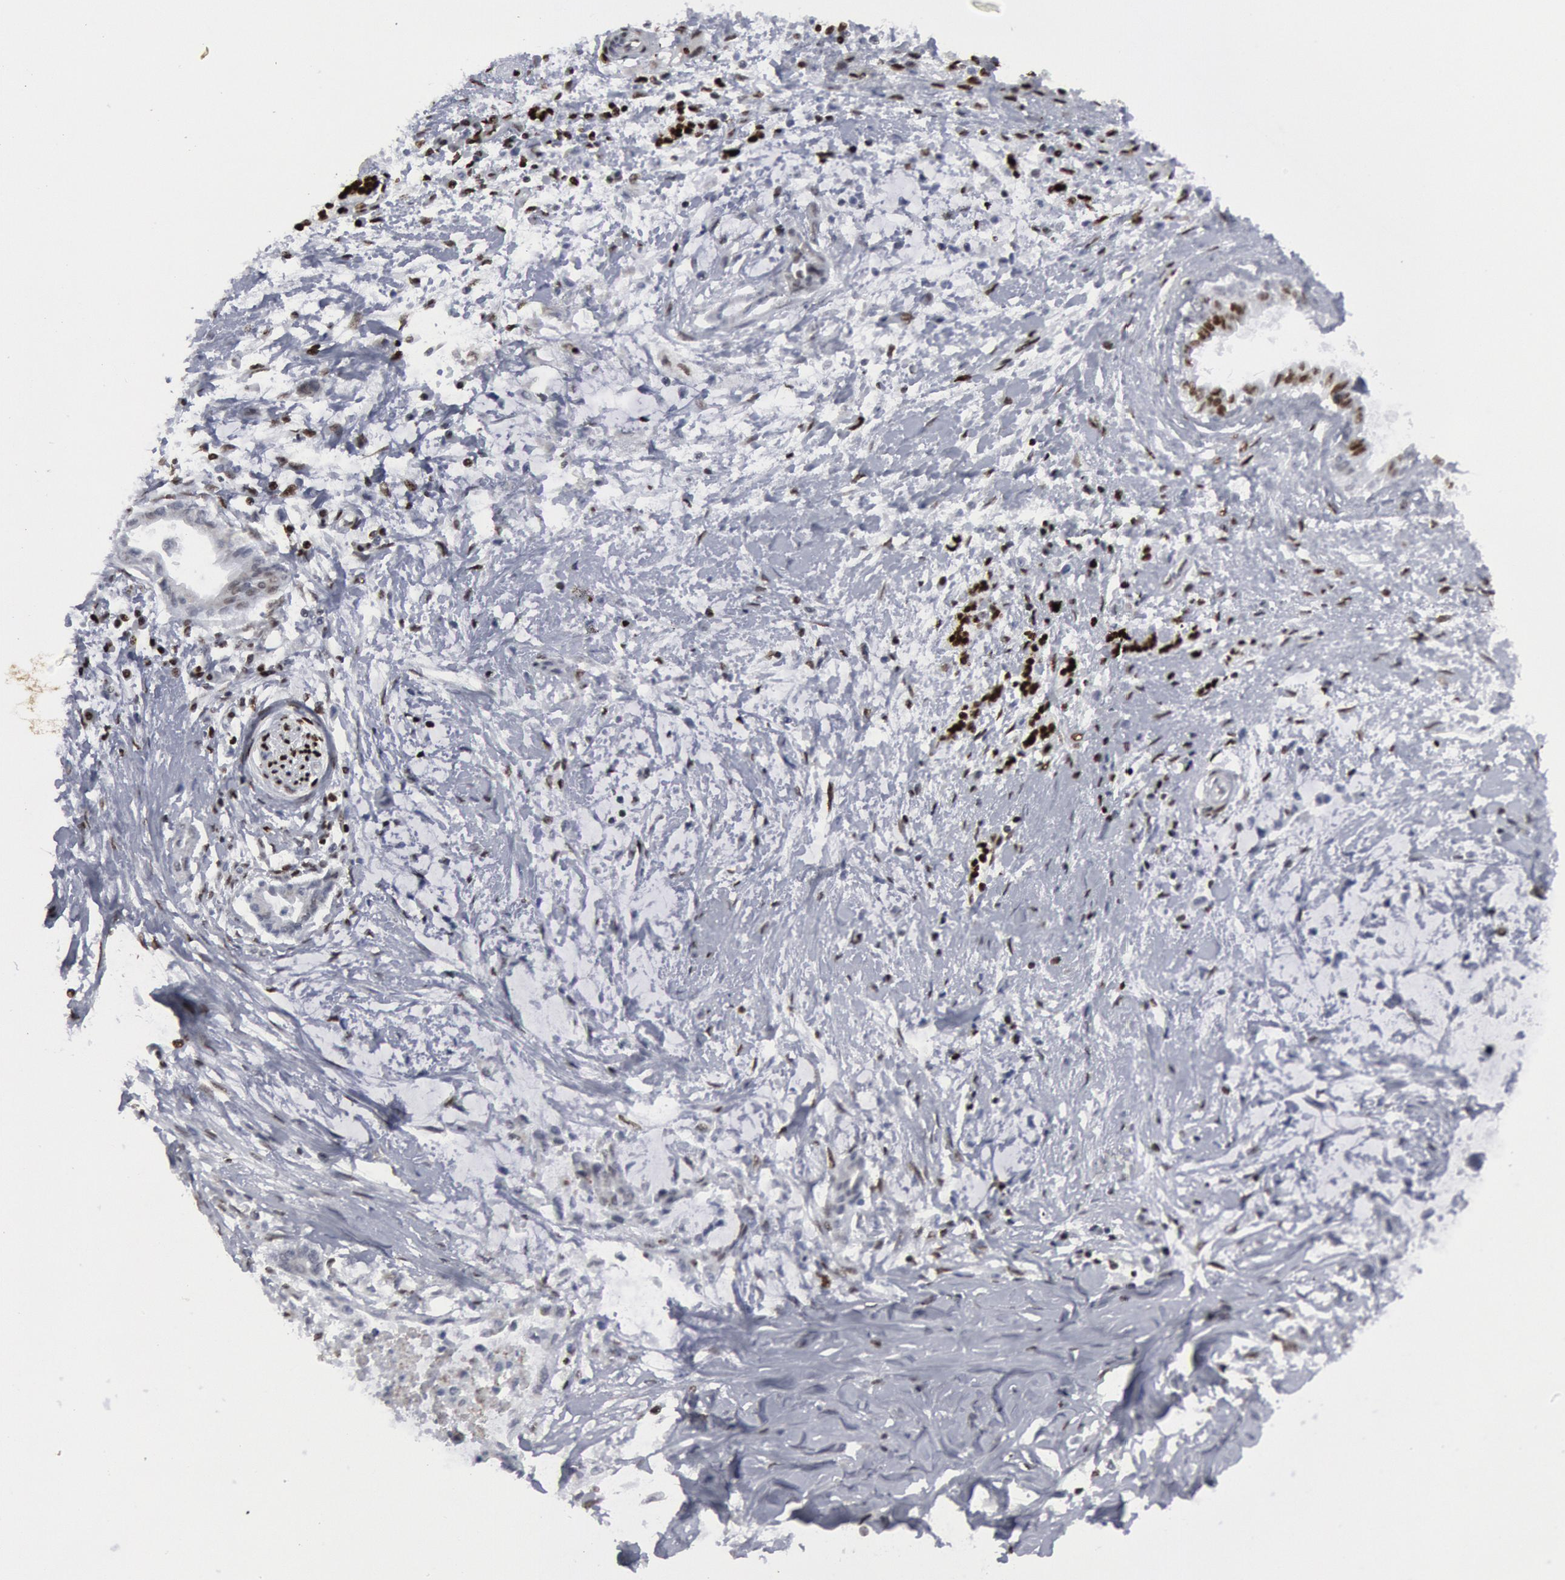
{"staining": {"intensity": "weak", "quantity": "<25%", "location": "nuclear"}, "tissue": "pancreatic cancer", "cell_type": "Tumor cells", "image_type": "cancer", "snomed": [{"axis": "morphology", "description": "Adenocarcinoma, NOS"}, {"axis": "topography", "description": "Pancreas"}], "caption": "The image reveals no staining of tumor cells in pancreatic cancer (adenocarcinoma).", "gene": "MECP2", "patient": {"sex": "female", "age": 64}}